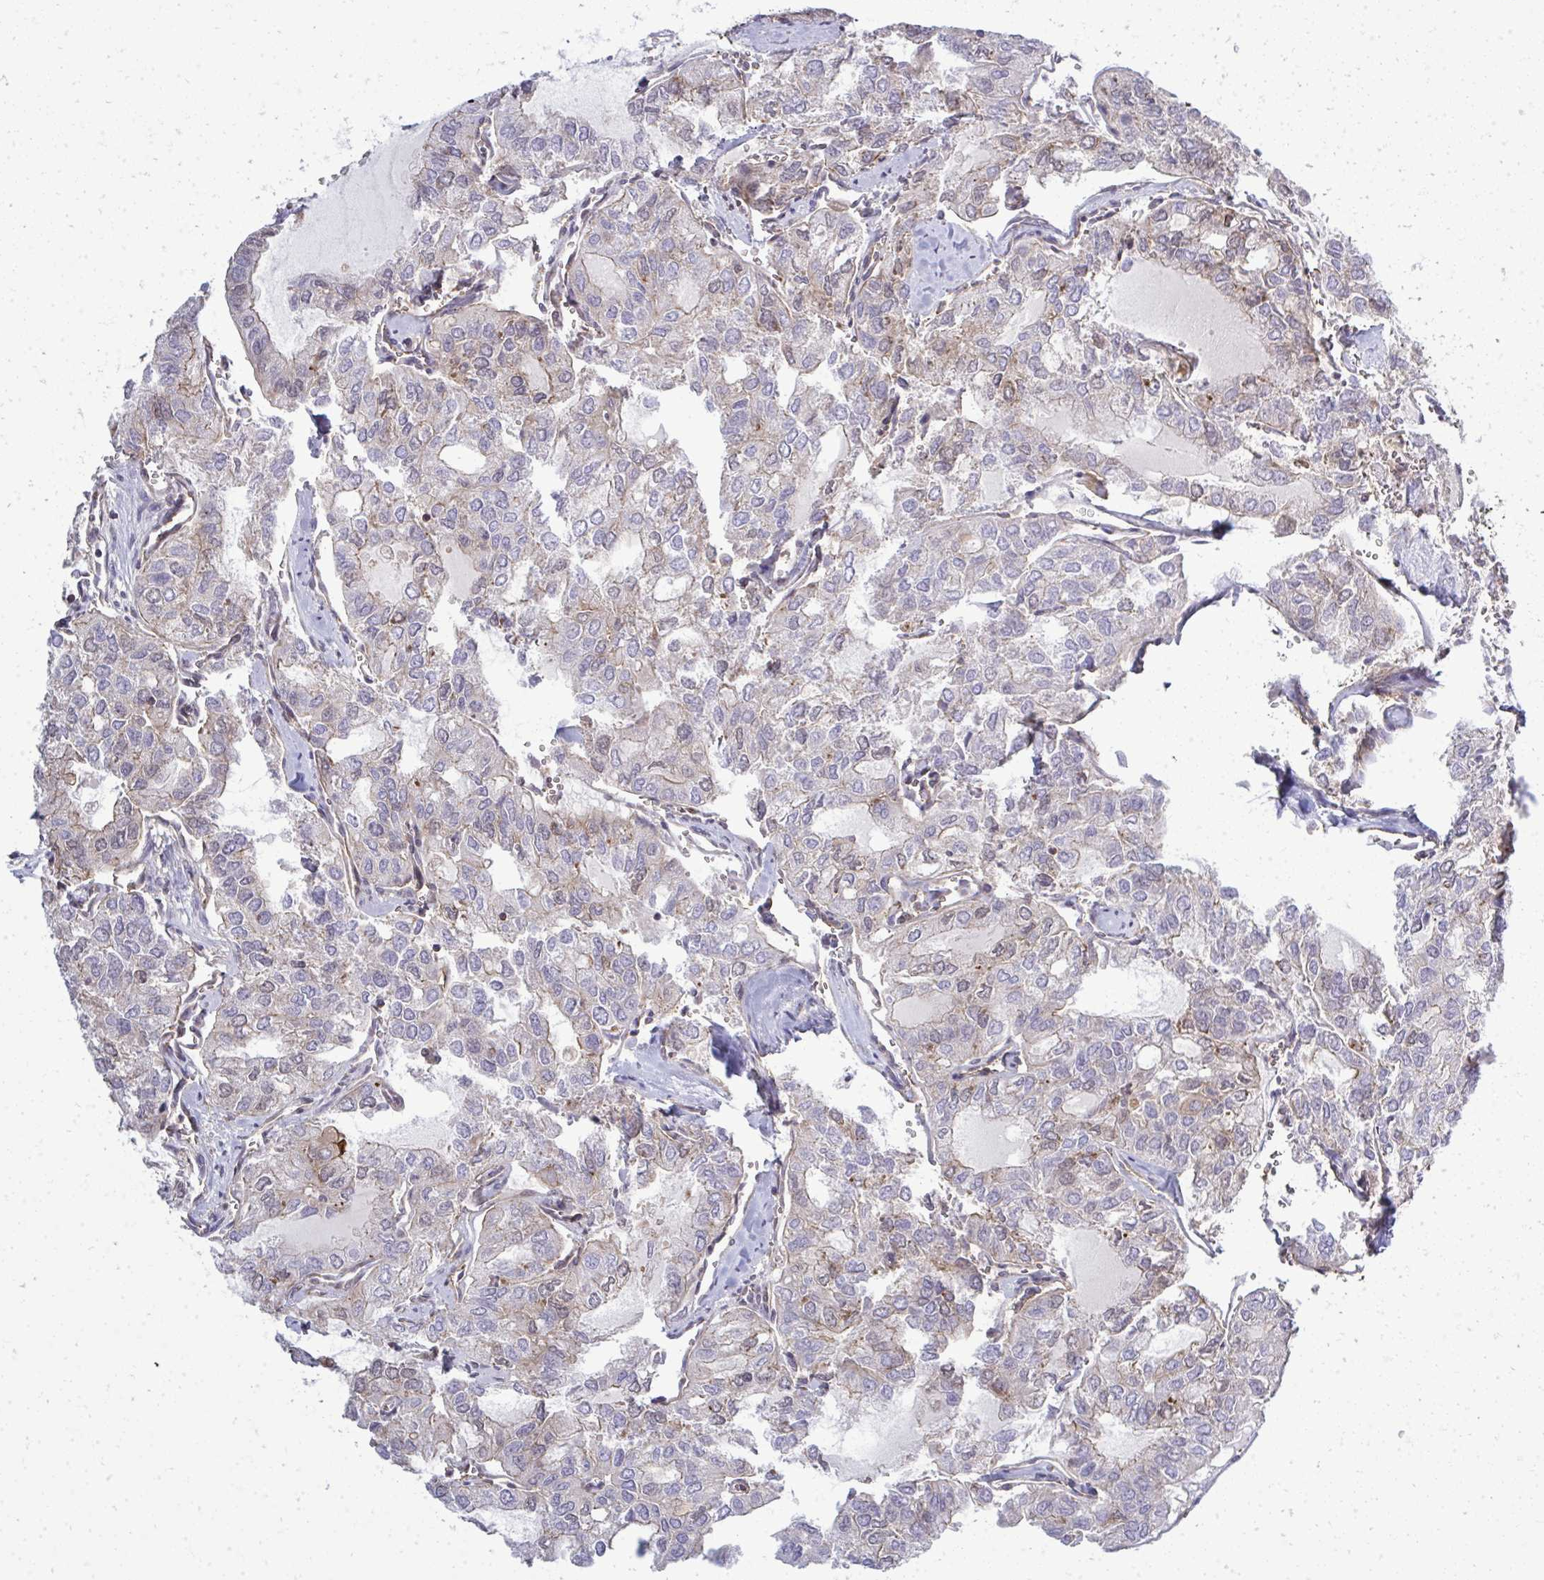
{"staining": {"intensity": "moderate", "quantity": "25%-75%", "location": "cytoplasmic/membranous"}, "tissue": "thyroid cancer", "cell_type": "Tumor cells", "image_type": "cancer", "snomed": [{"axis": "morphology", "description": "Follicular adenoma carcinoma, NOS"}, {"axis": "topography", "description": "Thyroid gland"}], "caption": "Immunohistochemical staining of thyroid follicular adenoma carcinoma demonstrates medium levels of moderate cytoplasmic/membranous staining in about 25%-75% of tumor cells.", "gene": "FUT10", "patient": {"sex": "male", "age": 75}}